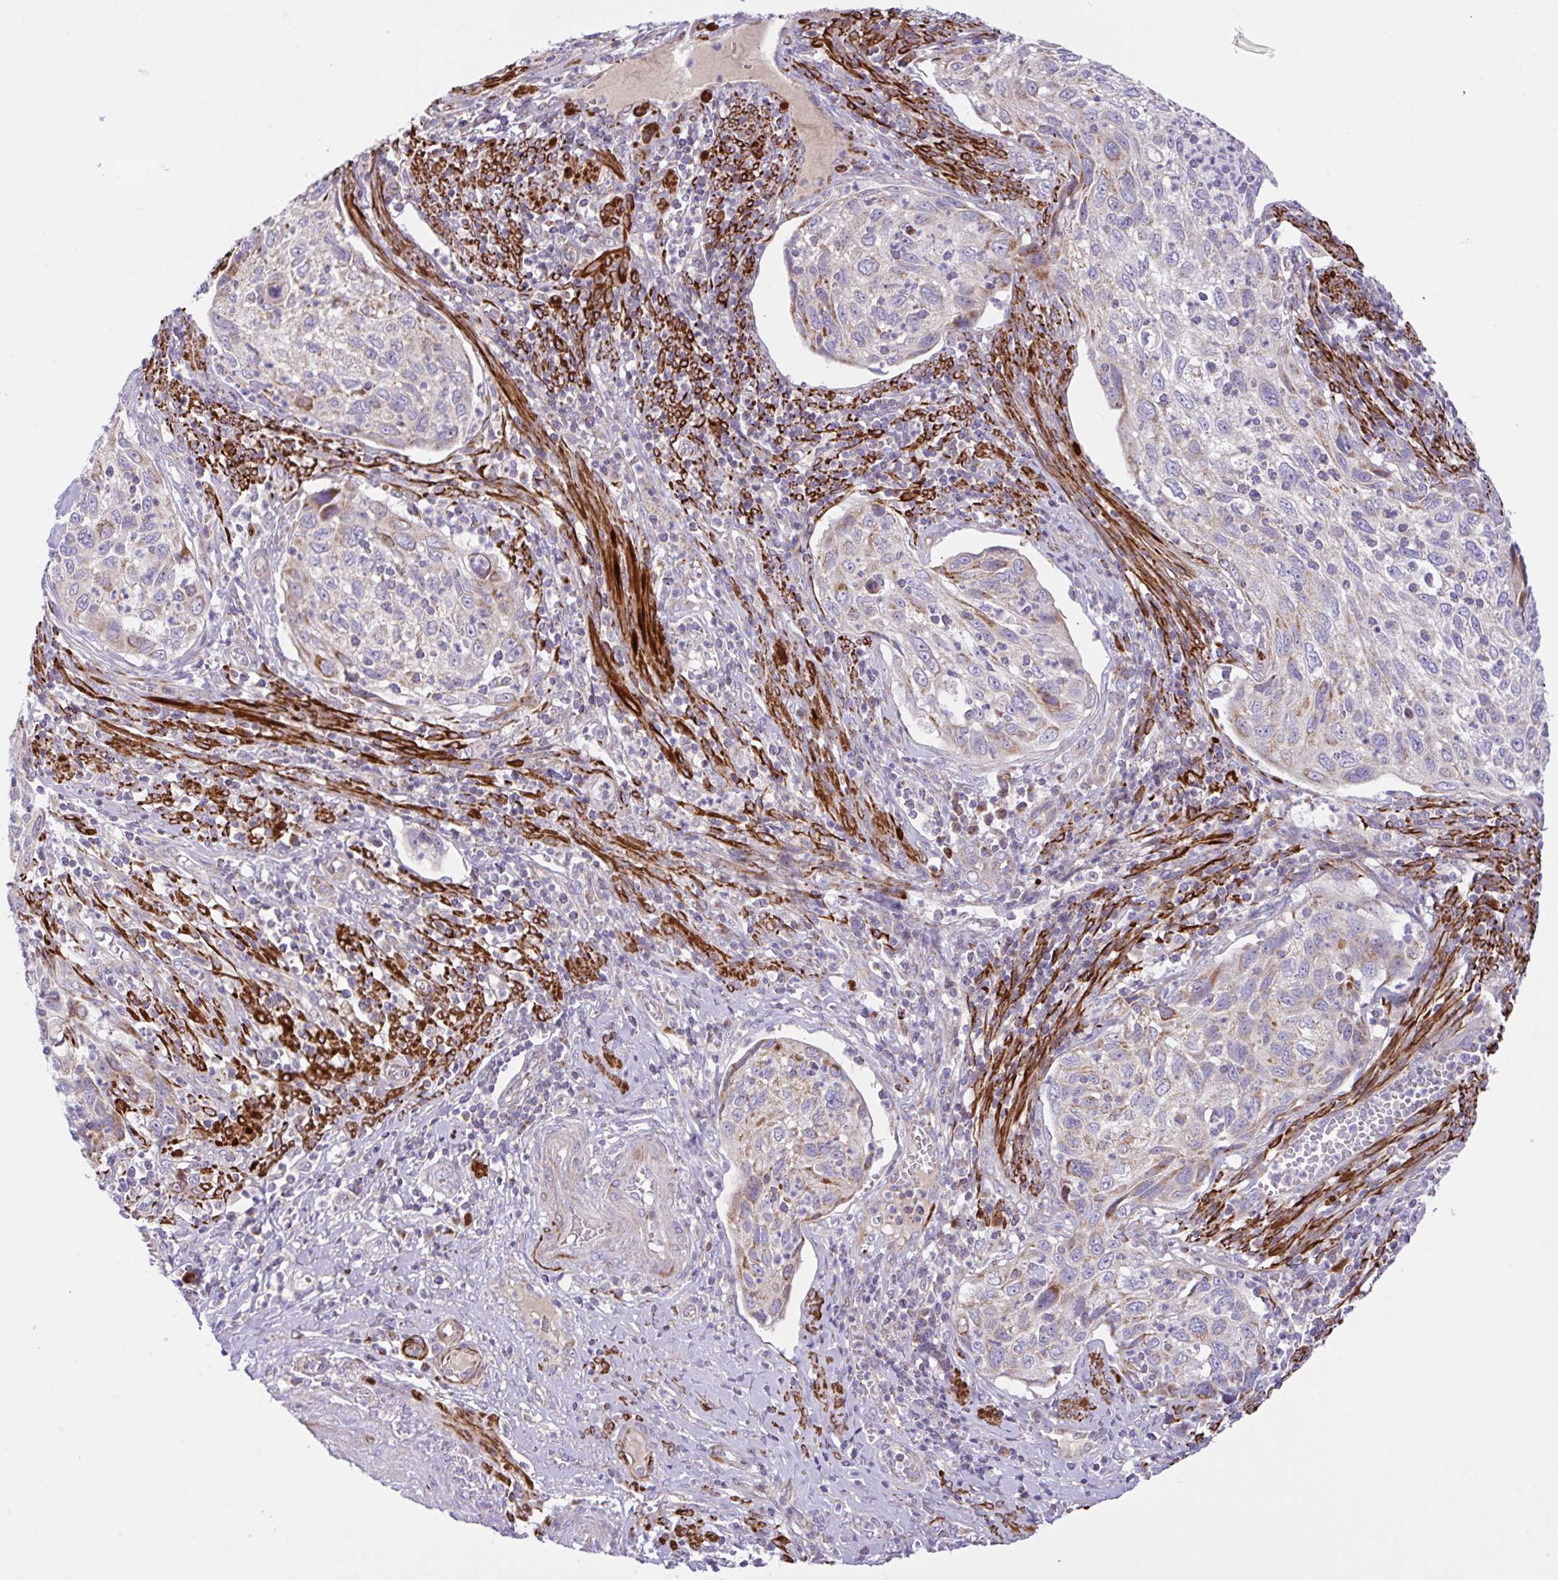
{"staining": {"intensity": "moderate", "quantity": "<25%", "location": "cytoplasmic/membranous"}, "tissue": "cervical cancer", "cell_type": "Tumor cells", "image_type": "cancer", "snomed": [{"axis": "morphology", "description": "Squamous cell carcinoma, NOS"}, {"axis": "topography", "description": "Cervix"}], "caption": "A brown stain highlights moderate cytoplasmic/membranous positivity of a protein in cervical cancer (squamous cell carcinoma) tumor cells.", "gene": "CHDH", "patient": {"sex": "female", "age": 70}}